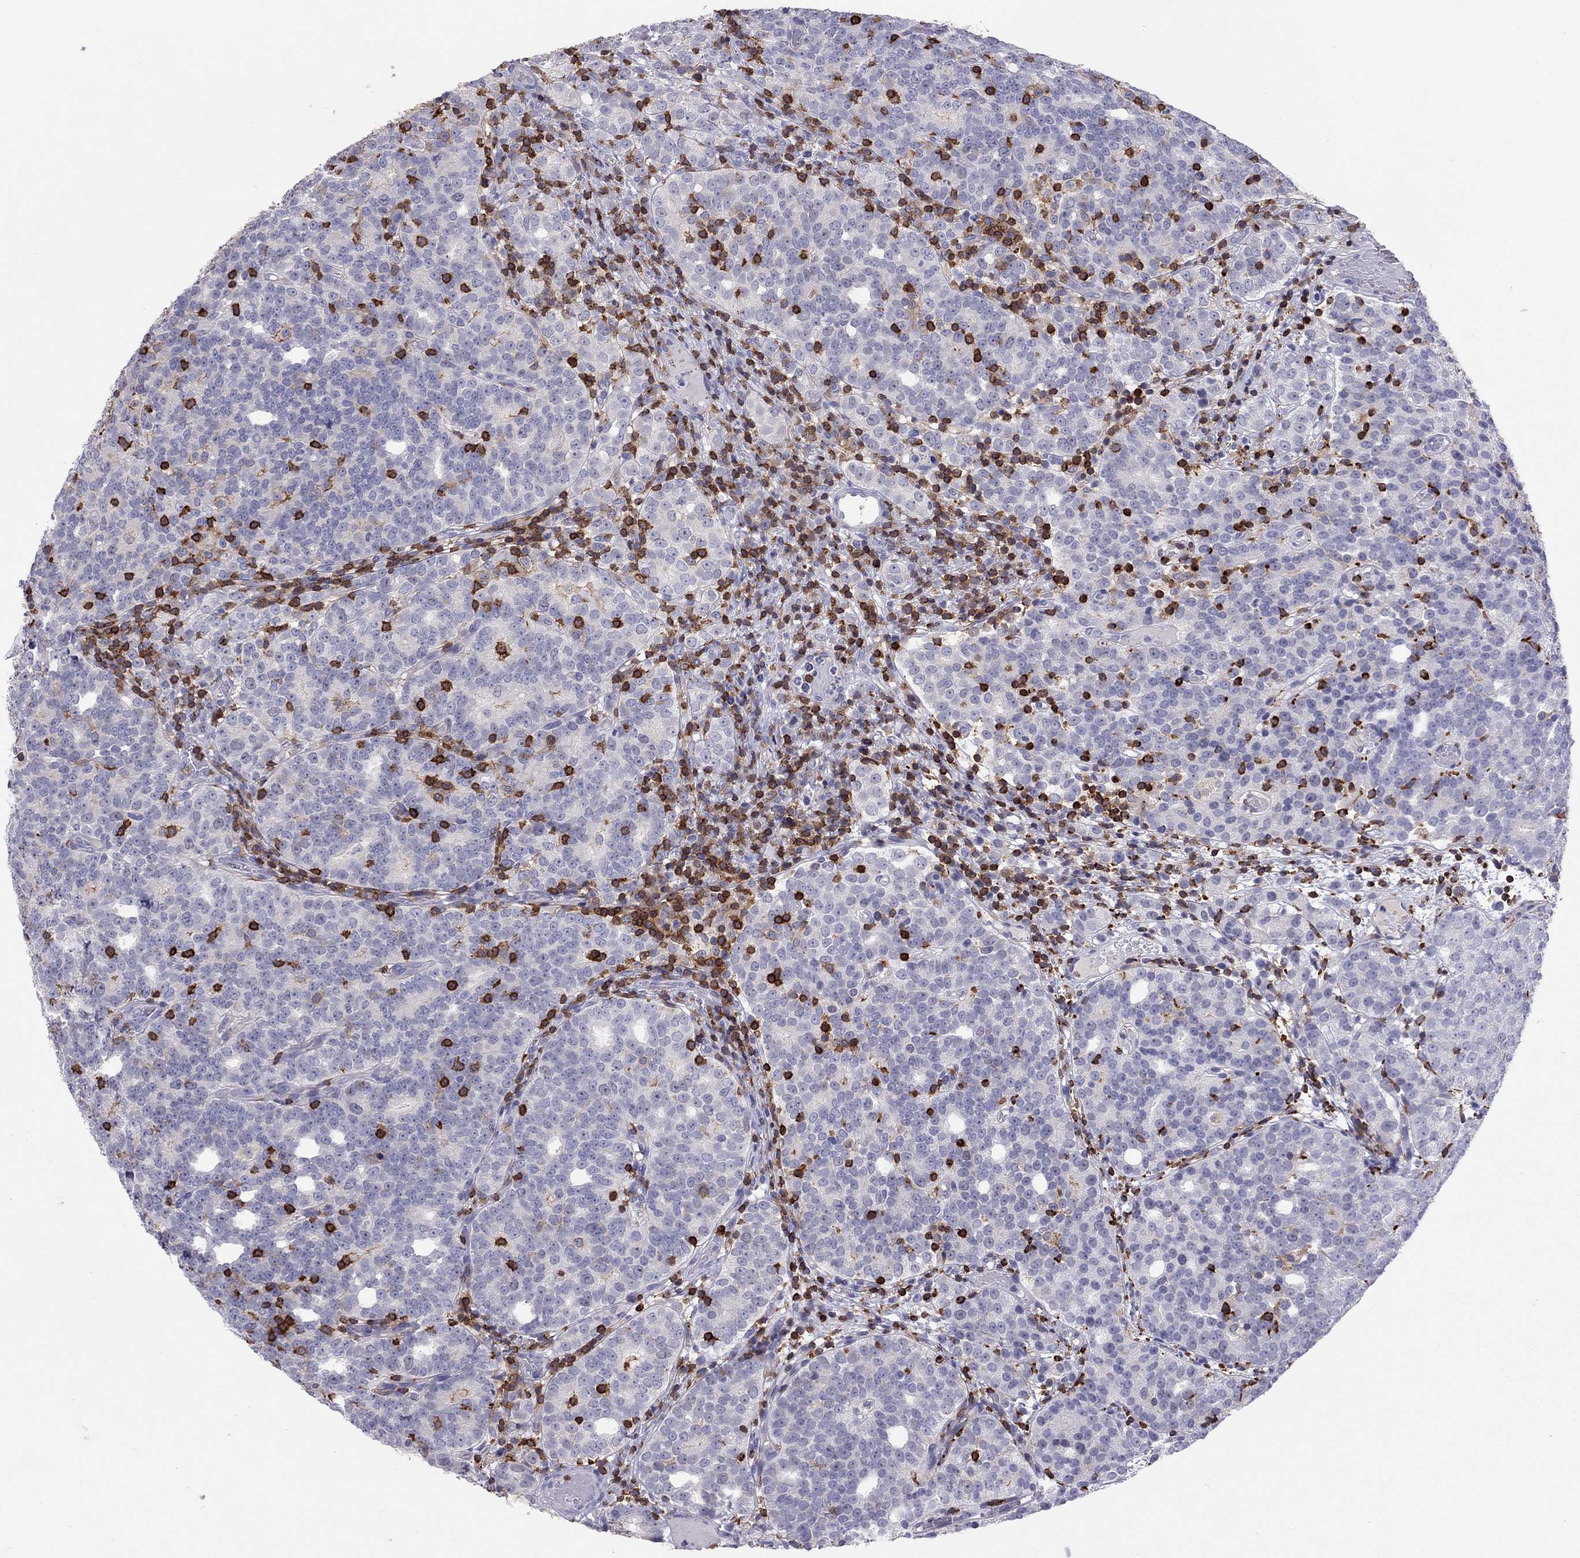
{"staining": {"intensity": "negative", "quantity": "none", "location": "none"}, "tissue": "prostate cancer", "cell_type": "Tumor cells", "image_type": "cancer", "snomed": [{"axis": "morphology", "description": "Adenocarcinoma, High grade"}, {"axis": "topography", "description": "Prostate"}], "caption": "High power microscopy histopathology image of an IHC photomicrograph of prostate cancer (adenocarcinoma (high-grade)), revealing no significant staining in tumor cells.", "gene": "MND1", "patient": {"sex": "male", "age": 53}}